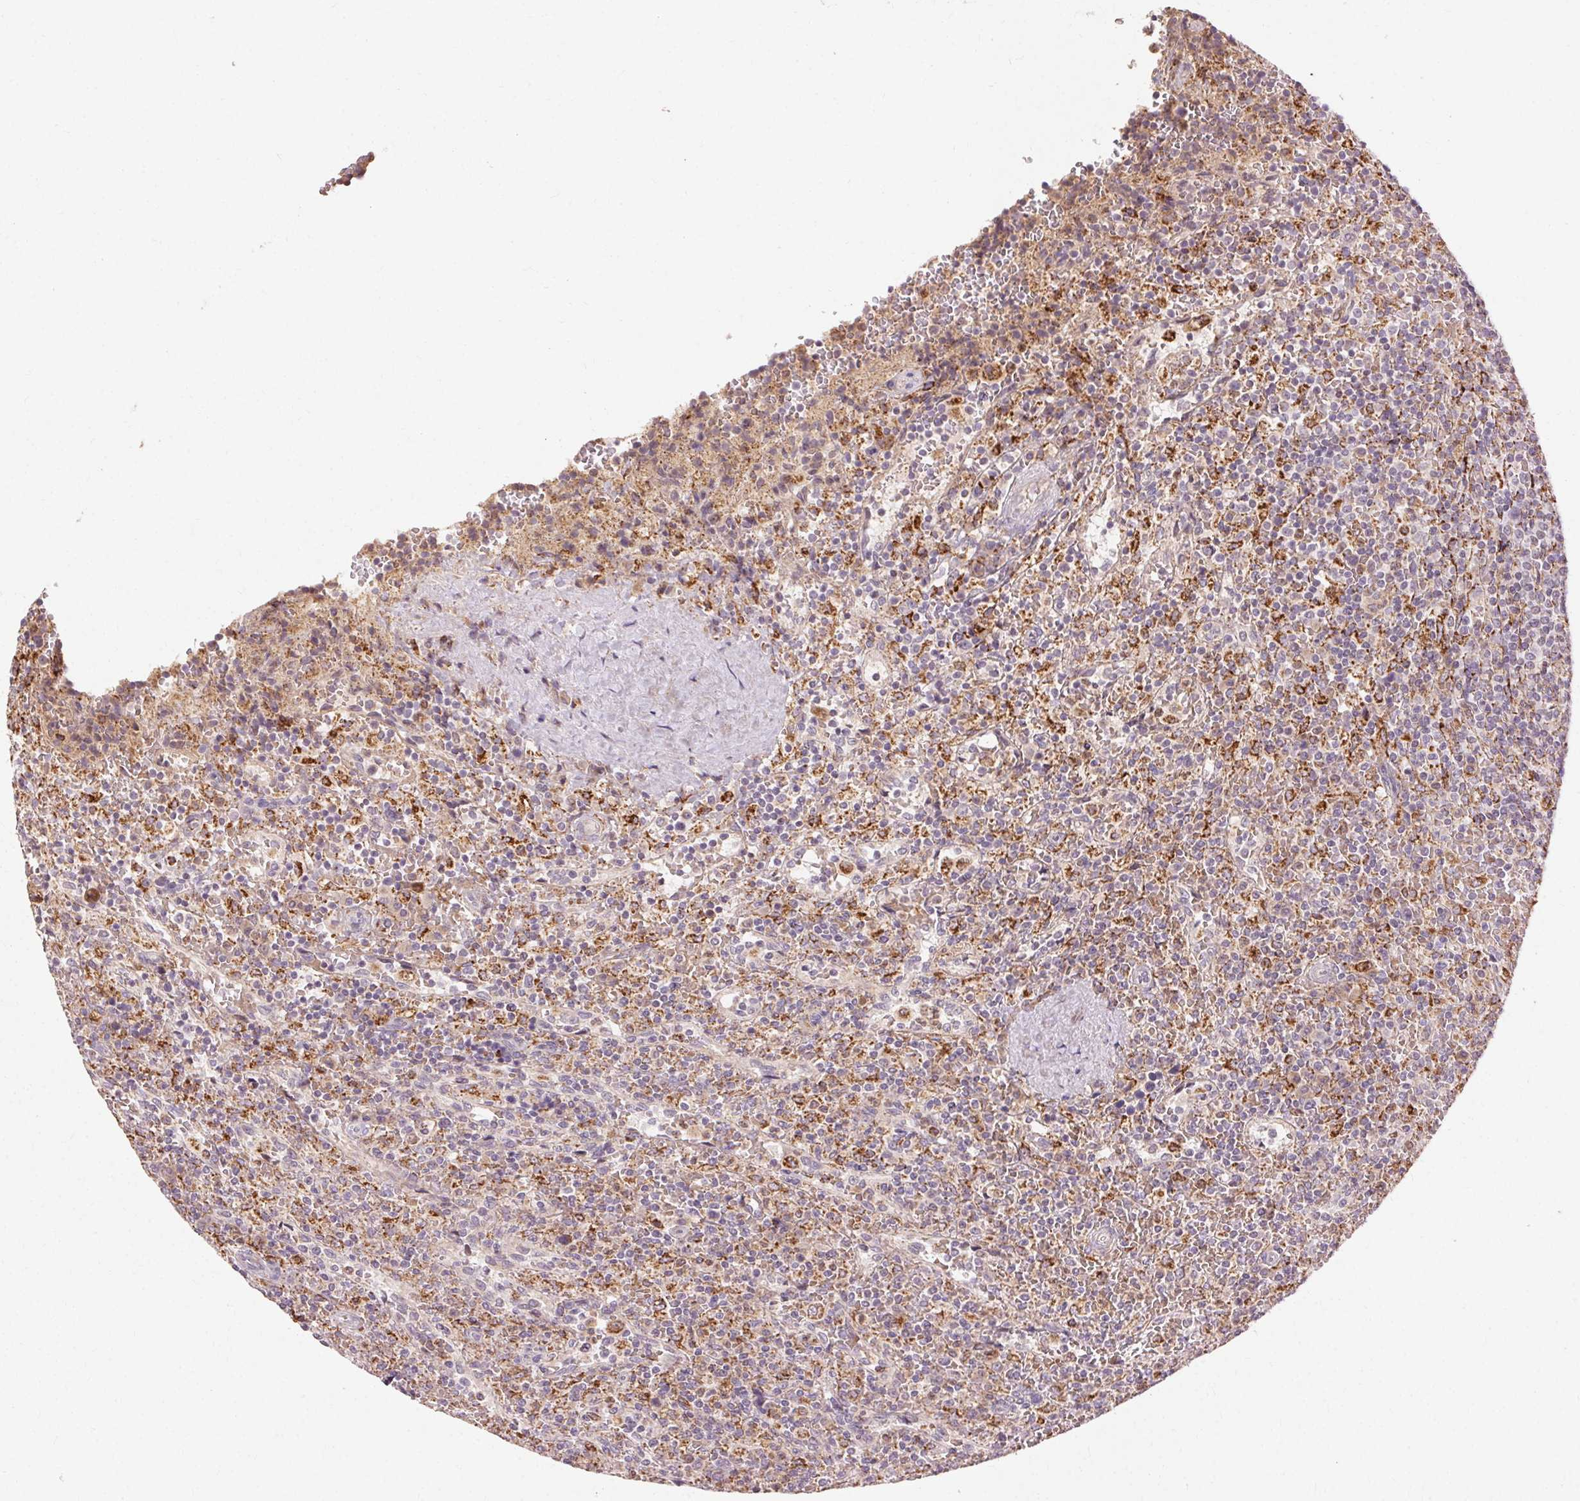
{"staining": {"intensity": "negative", "quantity": "none", "location": "none"}, "tissue": "lymphoma", "cell_type": "Tumor cells", "image_type": "cancer", "snomed": [{"axis": "morphology", "description": "Malignant lymphoma, non-Hodgkin's type, Low grade"}, {"axis": "topography", "description": "Spleen"}], "caption": "An IHC photomicrograph of lymphoma is shown. There is no staining in tumor cells of lymphoma.", "gene": "REP15", "patient": {"sex": "male", "age": 62}}